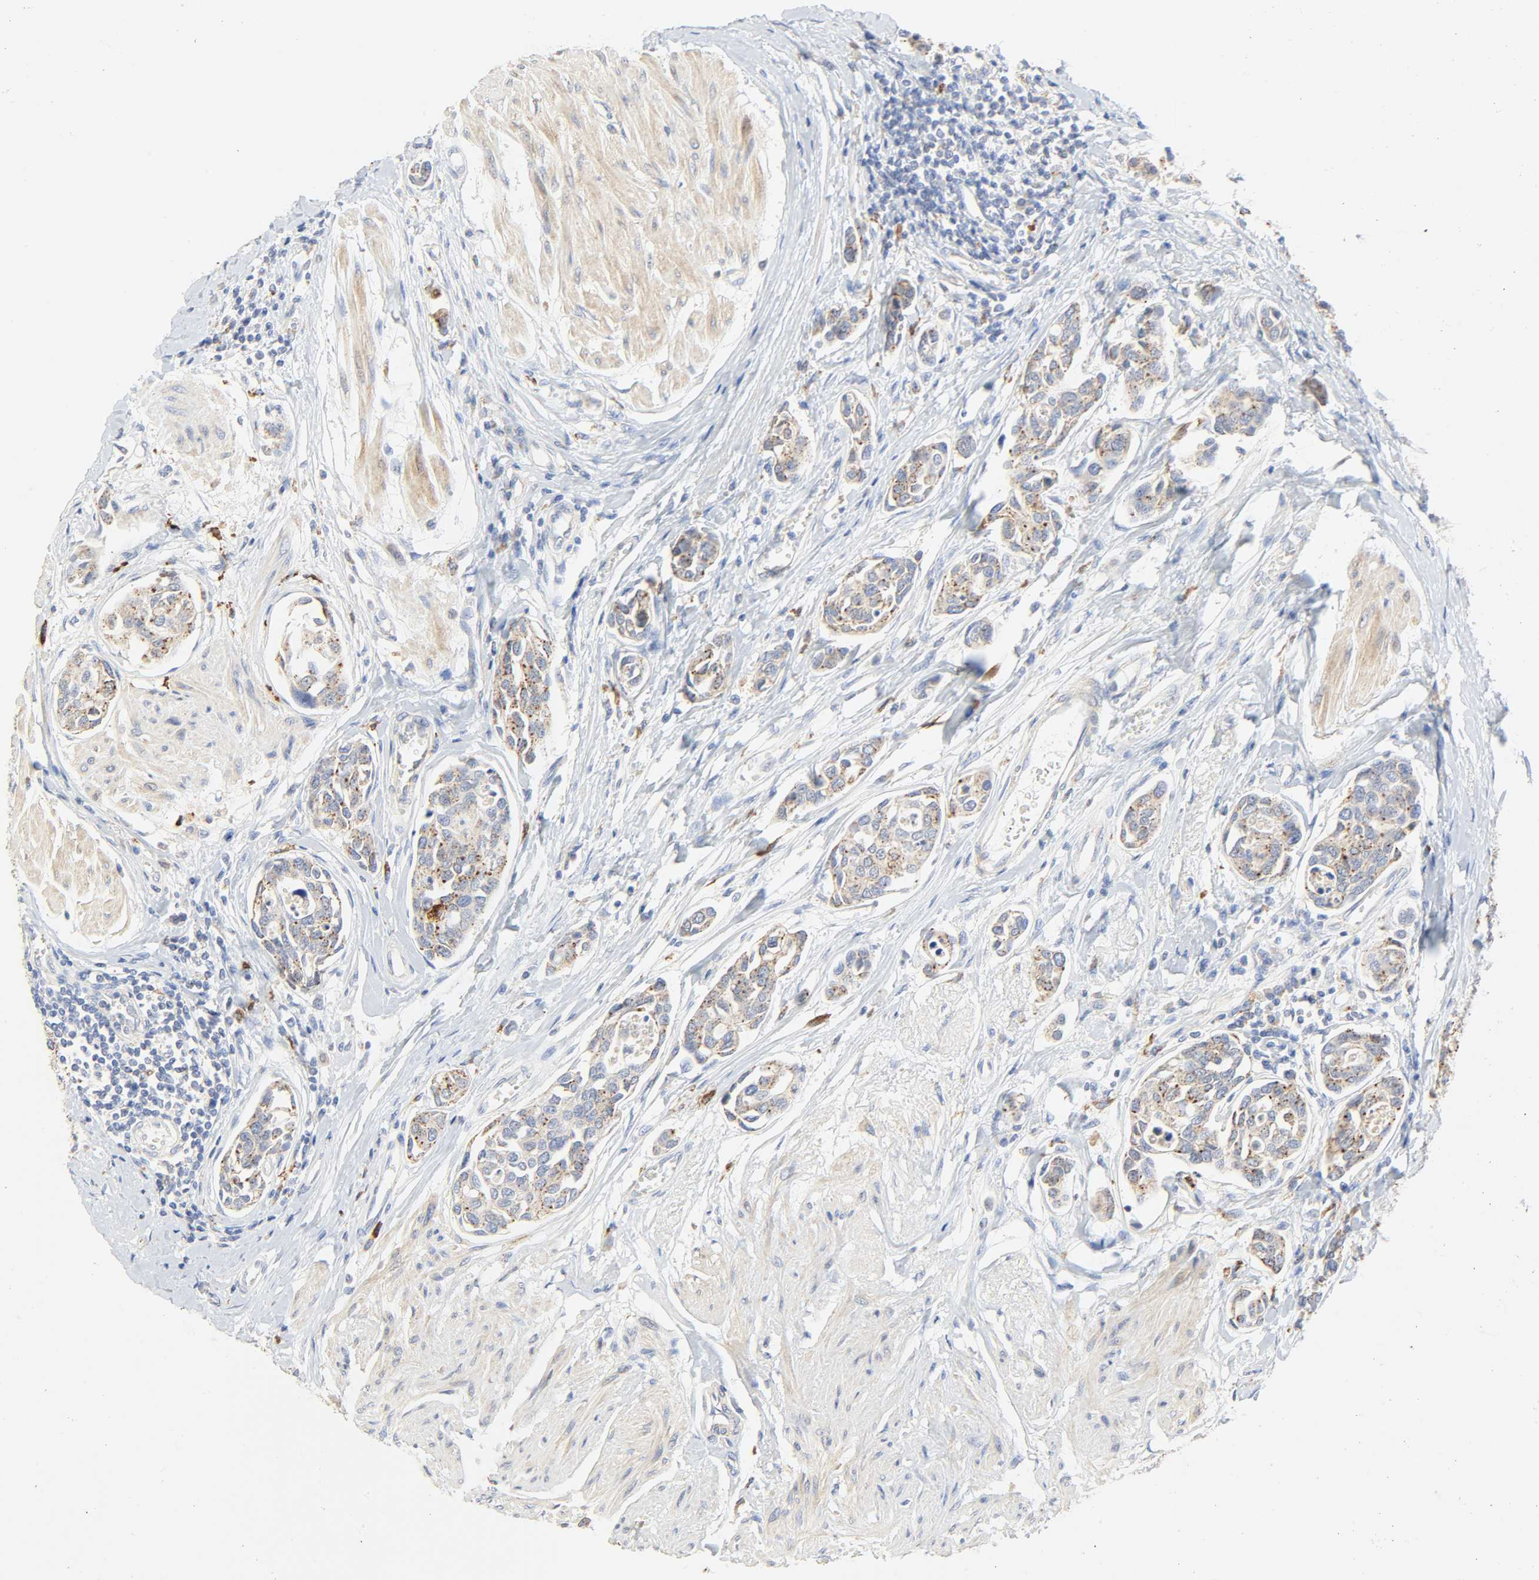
{"staining": {"intensity": "moderate", "quantity": ">75%", "location": "cytoplasmic/membranous"}, "tissue": "urothelial cancer", "cell_type": "Tumor cells", "image_type": "cancer", "snomed": [{"axis": "morphology", "description": "Urothelial carcinoma, High grade"}, {"axis": "topography", "description": "Urinary bladder"}], "caption": "A high-resolution photomicrograph shows immunohistochemistry (IHC) staining of urothelial cancer, which displays moderate cytoplasmic/membranous staining in approximately >75% of tumor cells.", "gene": "CAMK2A", "patient": {"sex": "male", "age": 78}}